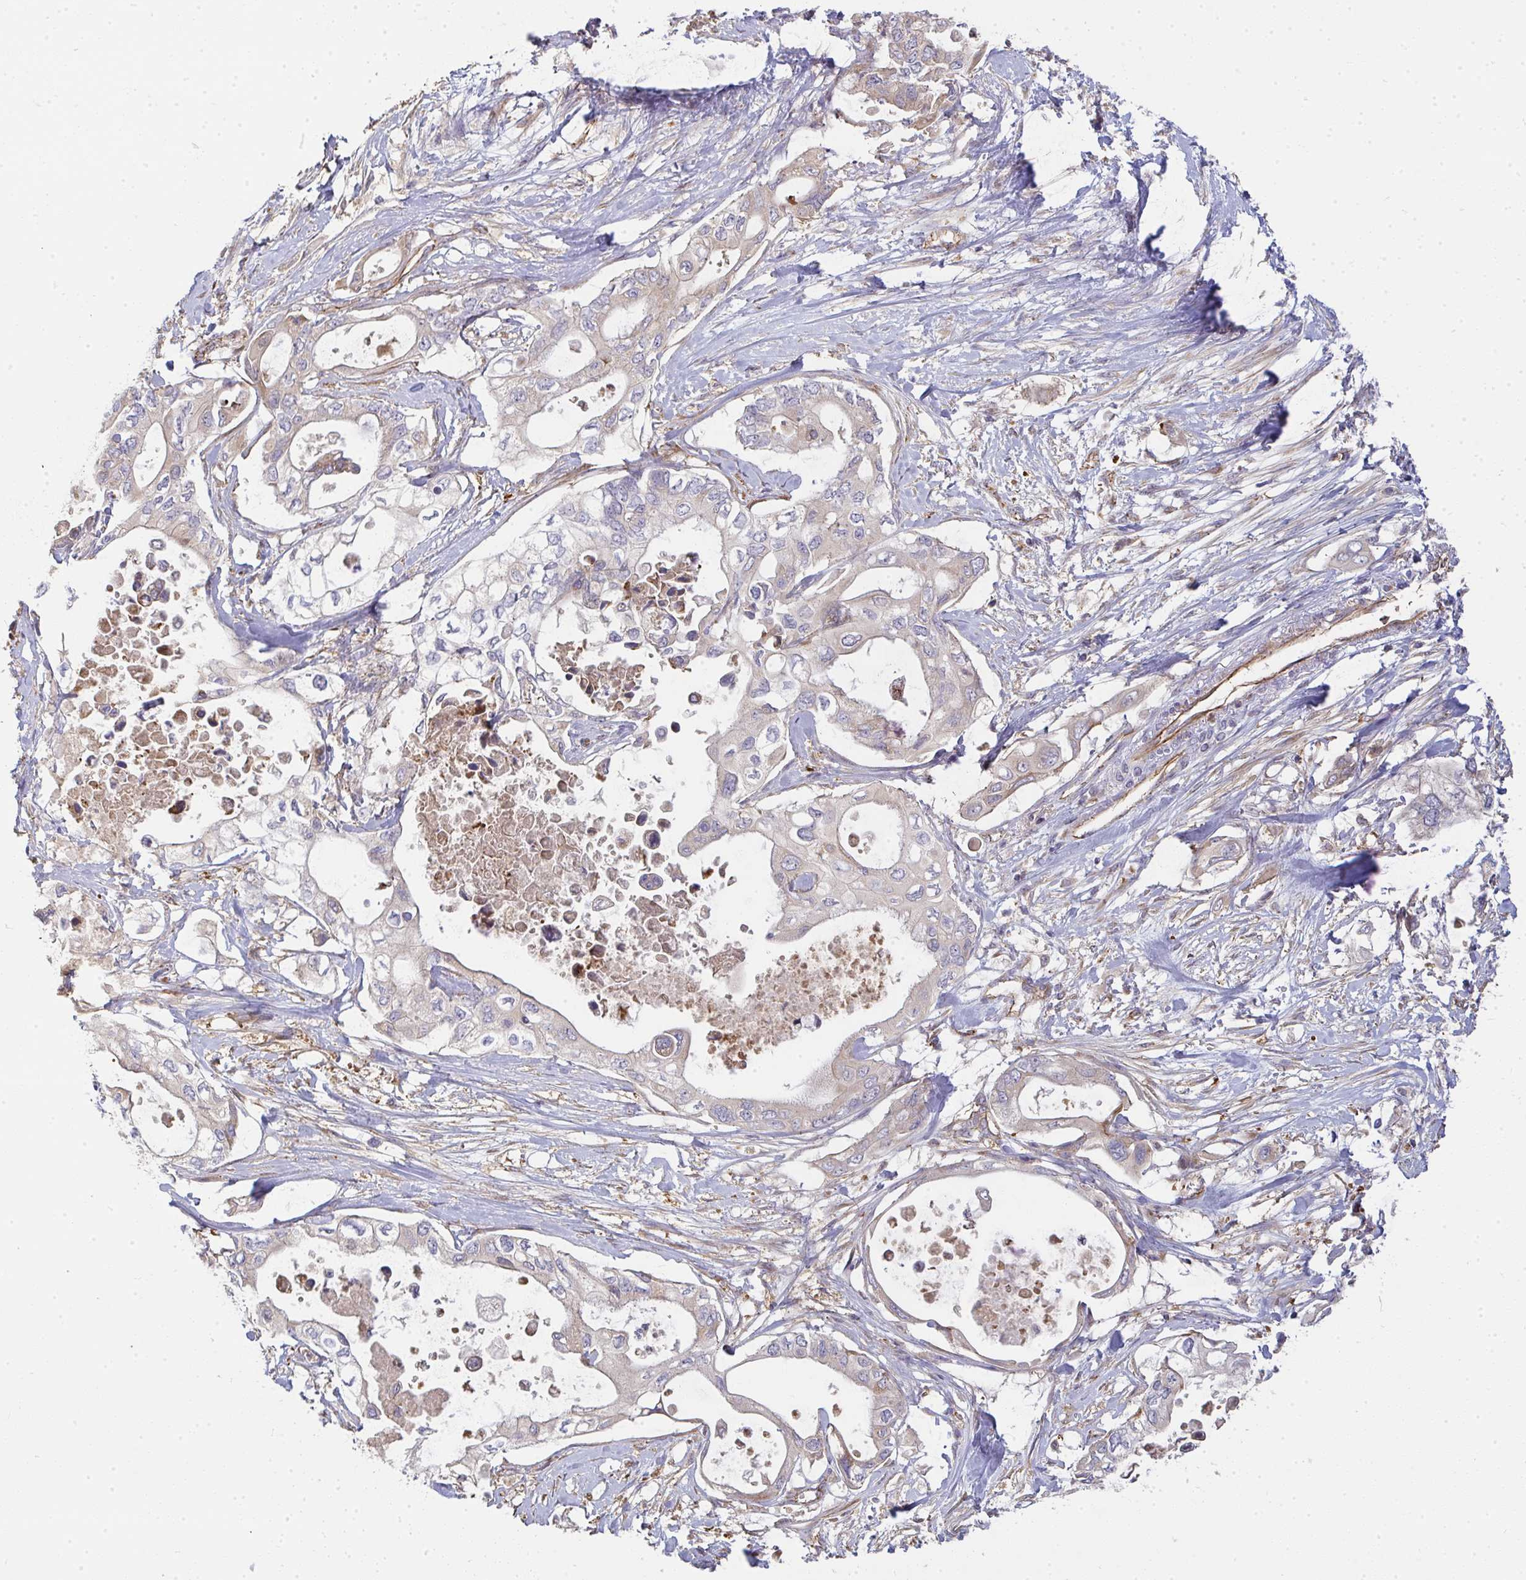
{"staining": {"intensity": "negative", "quantity": "none", "location": "none"}, "tissue": "pancreatic cancer", "cell_type": "Tumor cells", "image_type": "cancer", "snomed": [{"axis": "morphology", "description": "Adenocarcinoma, NOS"}, {"axis": "topography", "description": "Pancreas"}], "caption": "Immunohistochemical staining of human pancreatic cancer (adenocarcinoma) displays no significant expression in tumor cells.", "gene": "B4GALT6", "patient": {"sex": "female", "age": 63}}